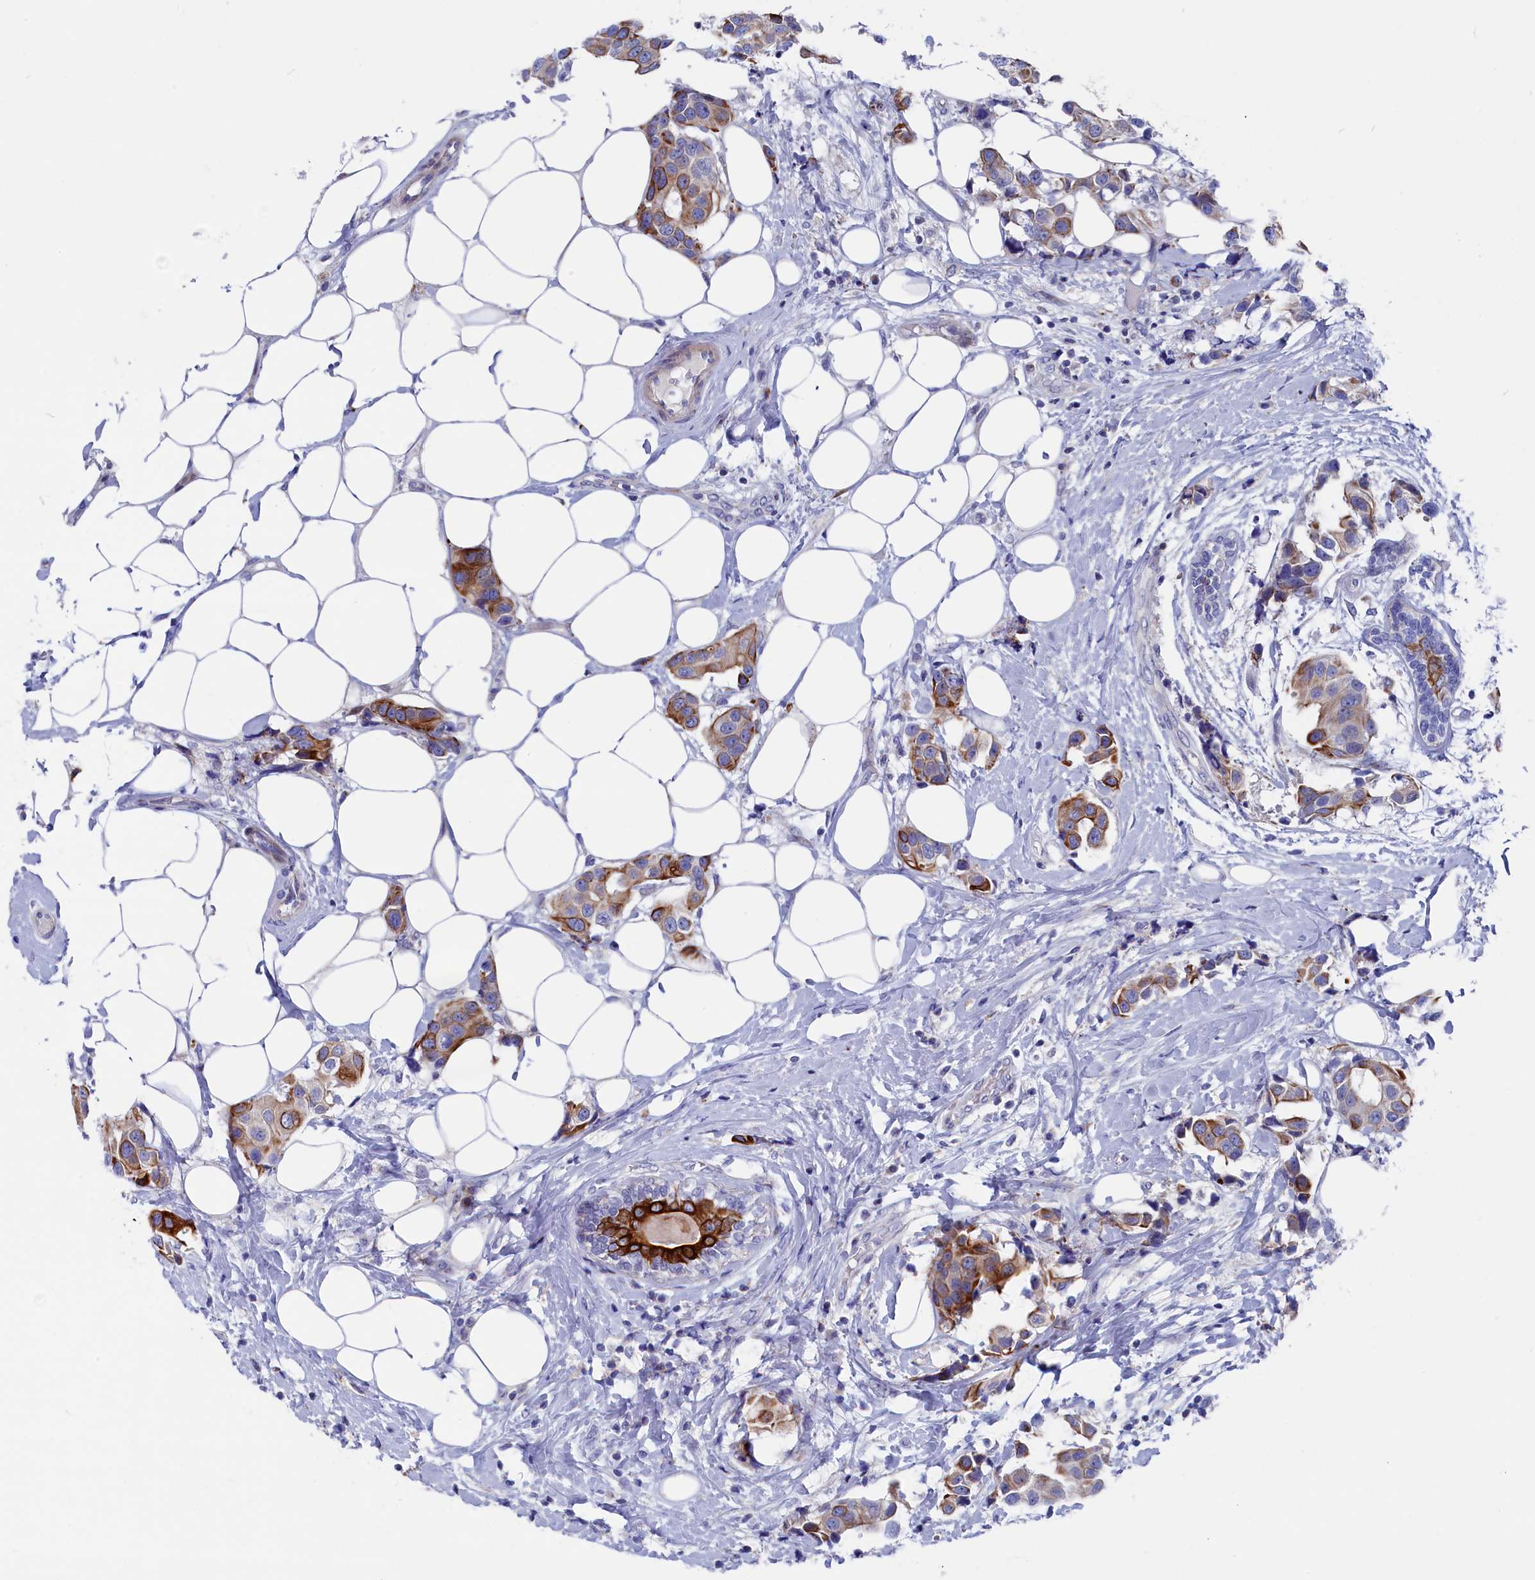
{"staining": {"intensity": "moderate", "quantity": "25%-75%", "location": "cytoplasmic/membranous"}, "tissue": "breast cancer", "cell_type": "Tumor cells", "image_type": "cancer", "snomed": [{"axis": "morphology", "description": "Normal tissue, NOS"}, {"axis": "morphology", "description": "Duct carcinoma"}, {"axis": "topography", "description": "Breast"}], "caption": "Immunohistochemical staining of breast cancer (infiltrating ductal carcinoma) displays medium levels of moderate cytoplasmic/membranous protein staining in approximately 25%-75% of tumor cells. Nuclei are stained in blue.", "gene": "NUDT7", "patient": {"sex": "female", "age": 39}}